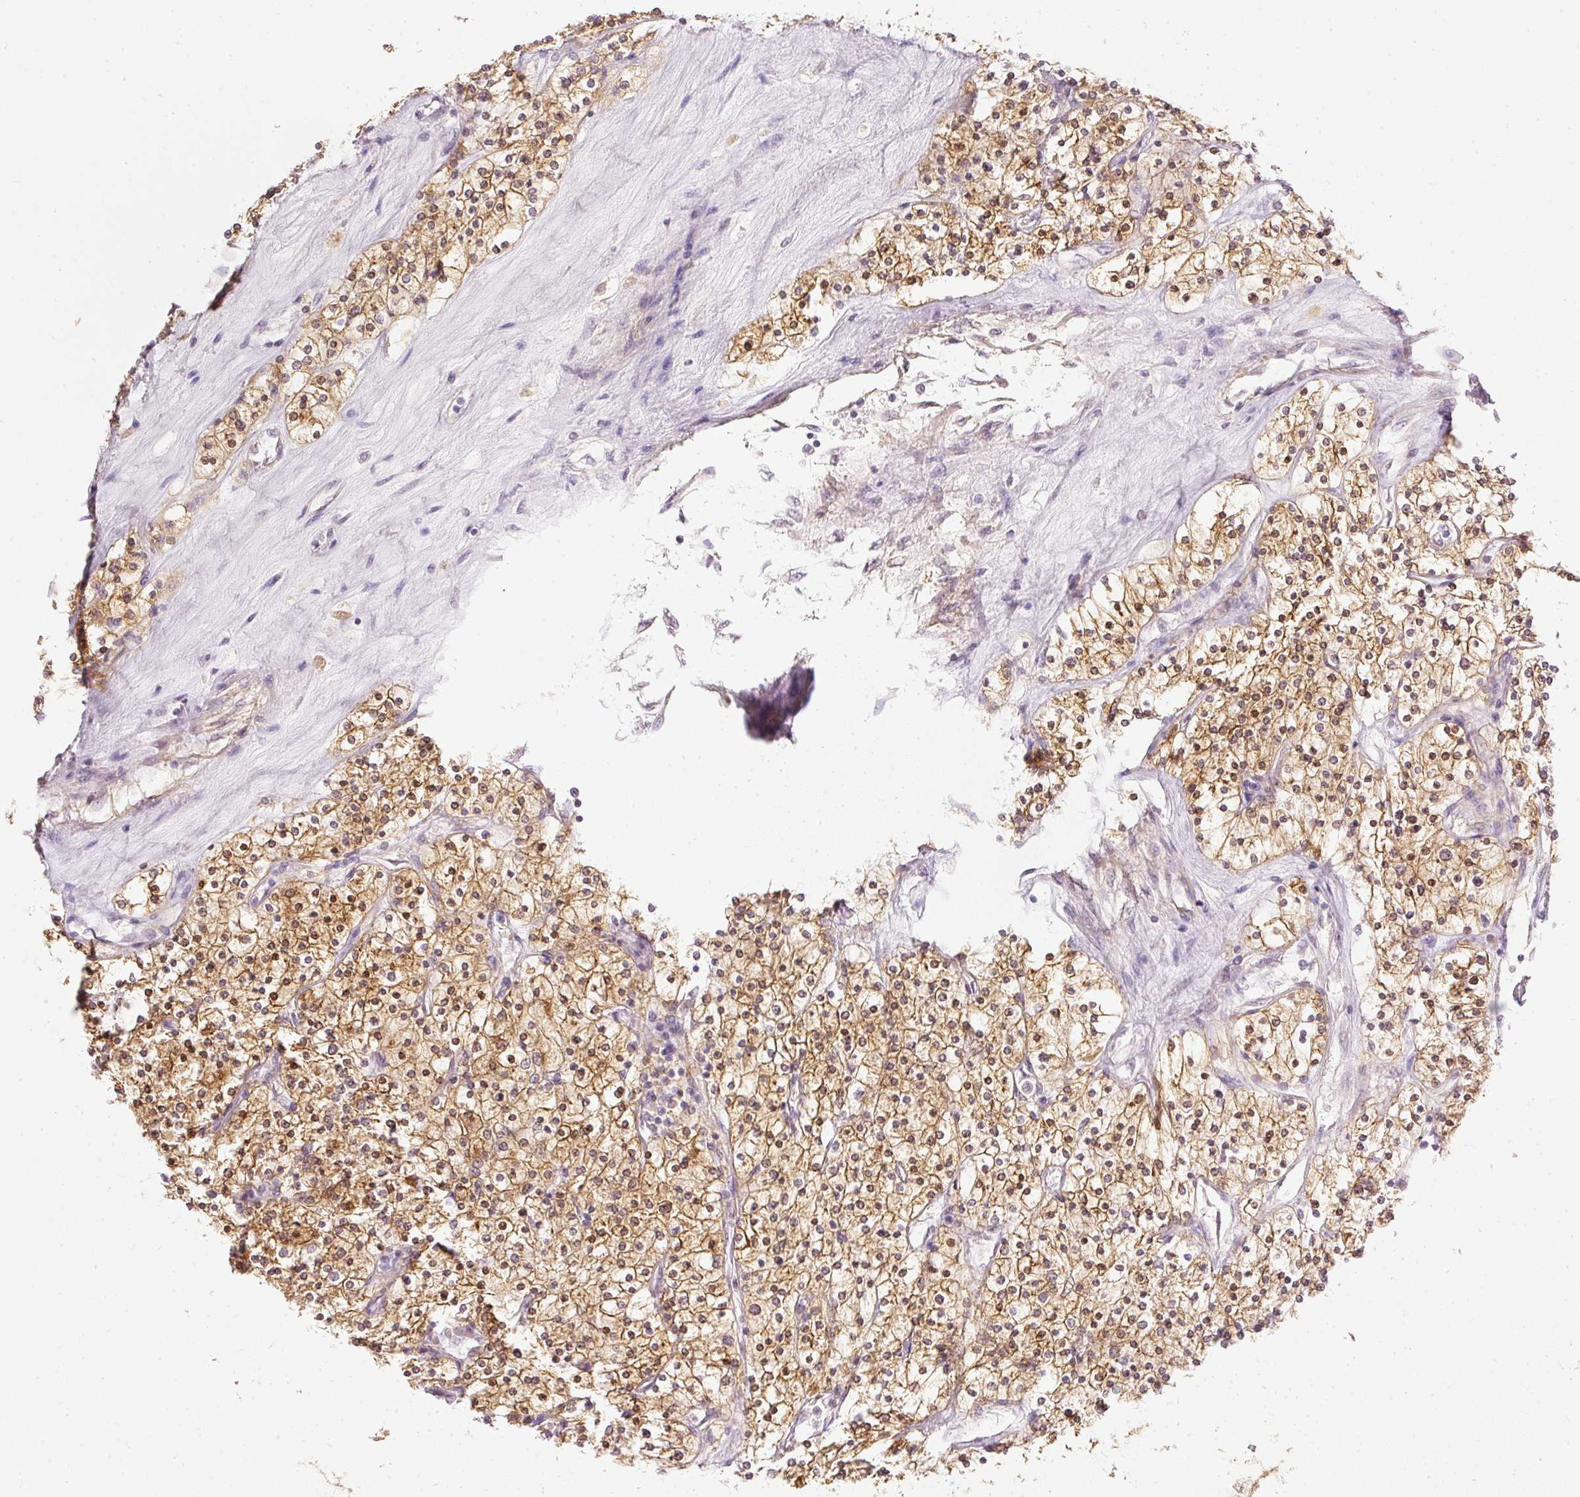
{"staining": {"intensity": "moderate", "quantity": "25%-75%", "location": "cytoplasmic/membranous,nuclear"}, "tissue": "renal cancer", "cell_type": "Tumor cells", "image_type": "cancer", "snomed": [{"axis": "morphology", "description": "Adenocarcinoma, NOS"}, {"axis": "topography", "description": "Kidney"}], "caption": "An immunohistochemistry histopathology image of tumor tissue is shown. Protein staining in brown labels moderate cytoplasmic/membranous and nuclear positivity in adenocarcinoma (renal) within tumor cells.", "gene": "ARMH3", "patient": {"sex": "male", "age": 80}}